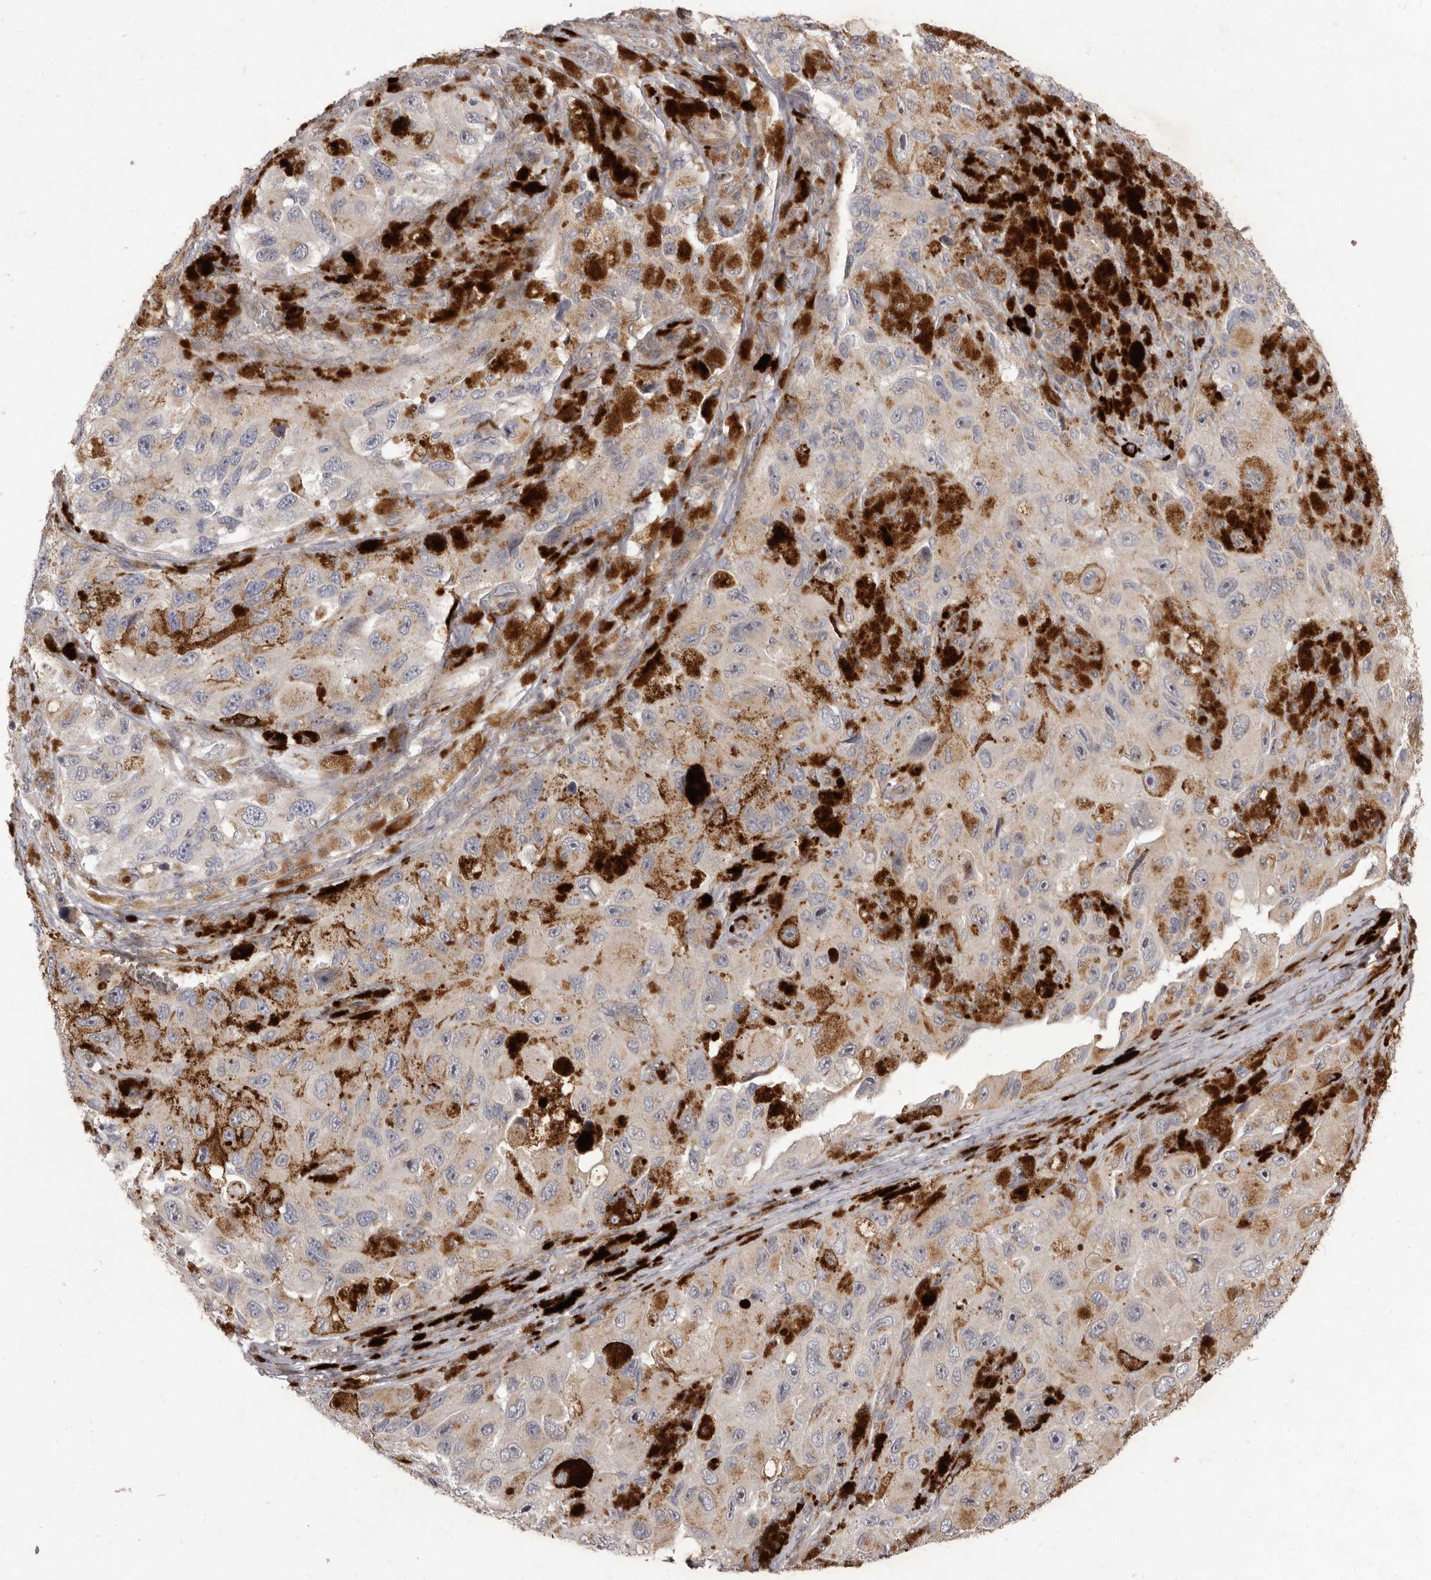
{"staining": {"intensity": "negative", "quantity": "none", "location": "none"}, "tissue": "melanoma", "cell_type": "Tumor cells", "image_type": "cancer", "snomed": [{"axis": "morphology", "description": "Malignant melanoma, NOS"}, {"axis": "topography", "description": "Skin"}], "caption": "Malignant melanoma stained for a protein using IHC exhibits no staining tumor cells.", "gene": "TBC1D8B", "patient": {"sex": "female", "age": 73}}